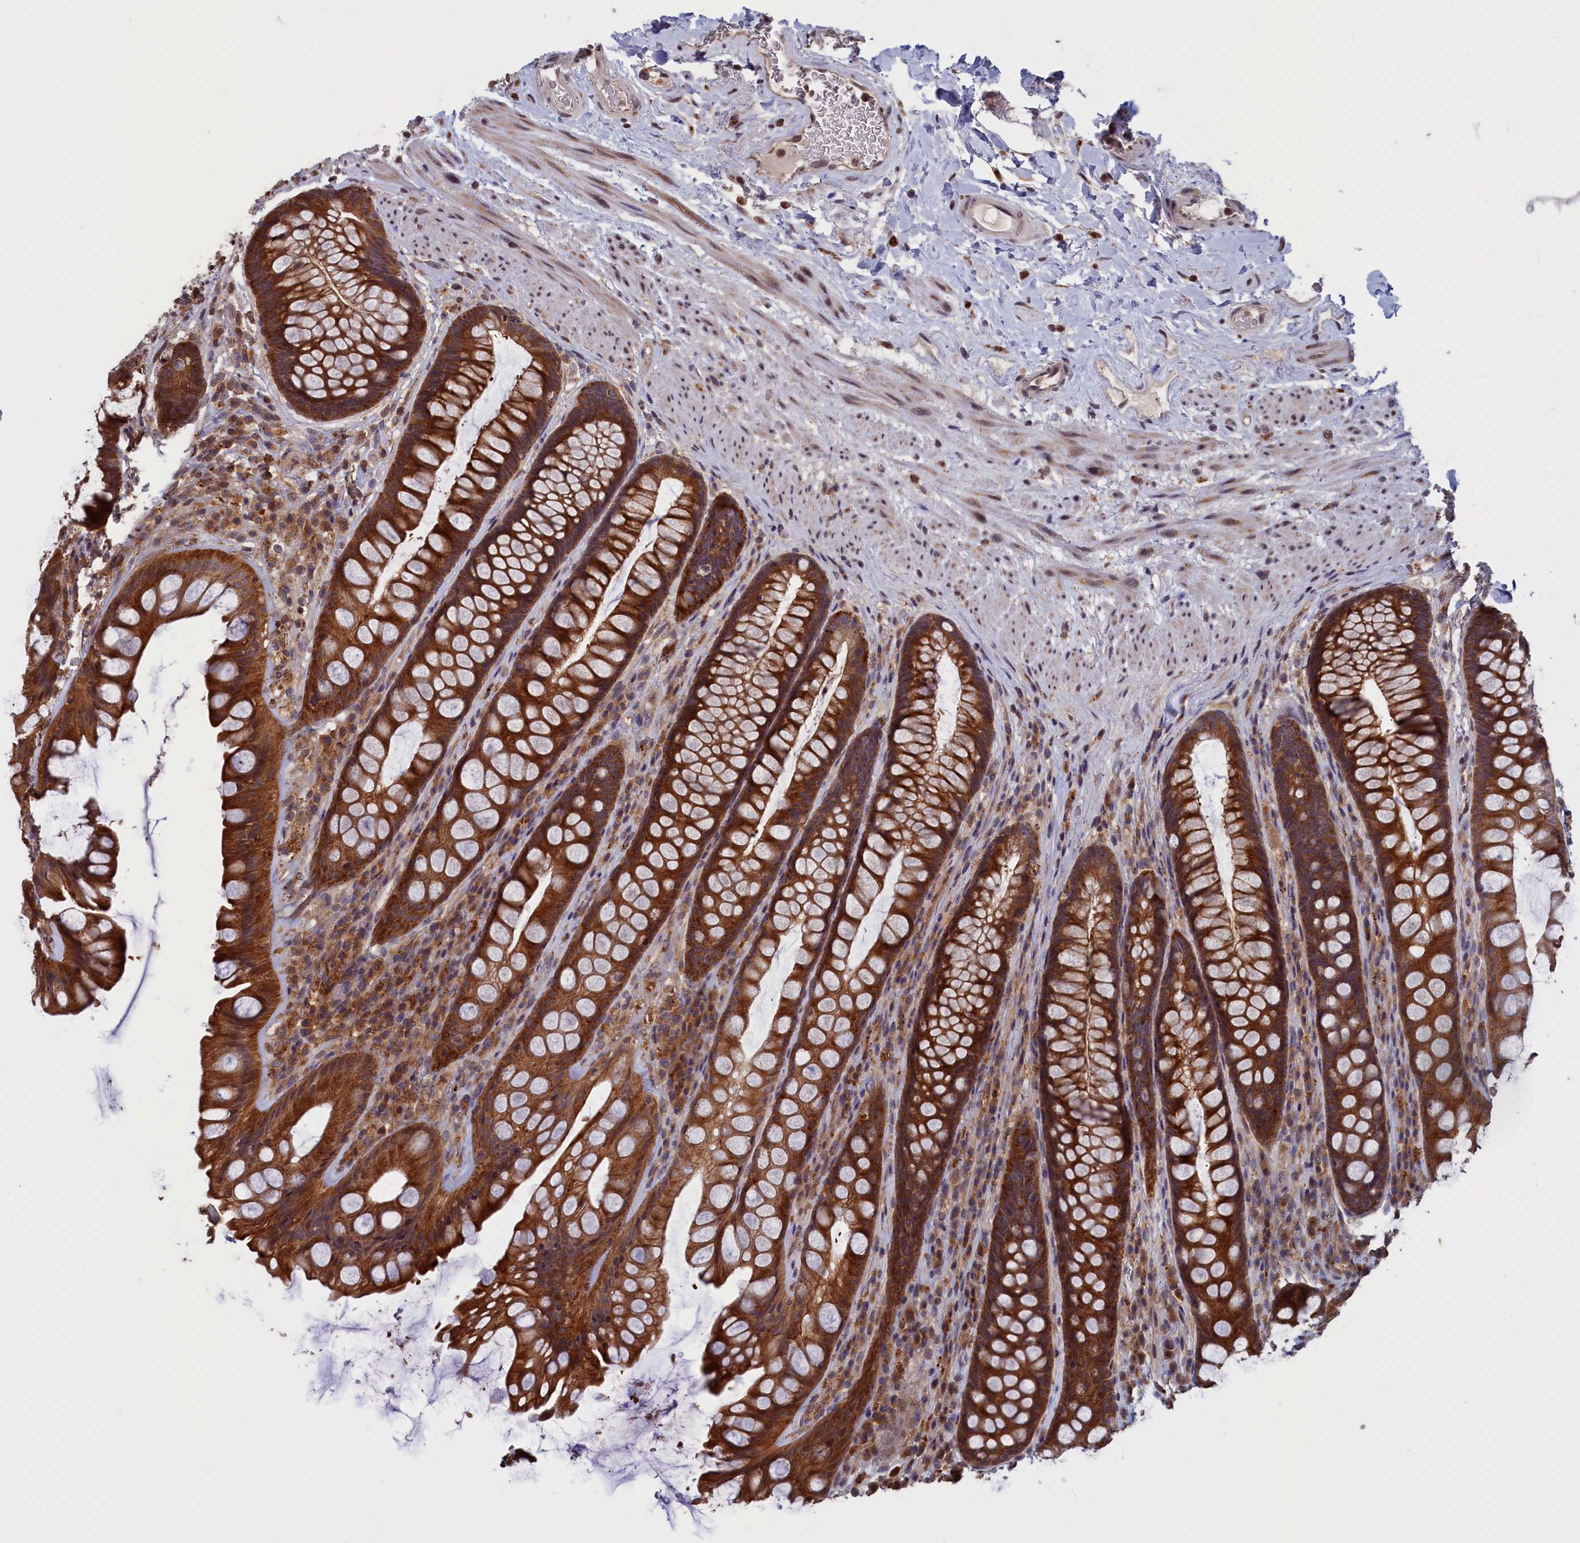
{"staining": {"intensity": "strong", "quantity": ">75%", "location": "cytoplasmic/membranous"}, "tissue": "rectum", "cell_type": "Glandular cells", "image_type": "normal", "snomed": [{"axis": "morphology", "description": "Normal tissue, NOS"}, {"axis": "topography", "description": "Rectum"}], "caption": "Strong cytoplasmic/membranous protein positivity is appreciated in about >75% of glandular cells in rectum. (Stains: DAB (3,3'-diaminobenzidine) in brown, nuclei in blue, Microscopy: brightfield microscopy at high magnification).", "gene": "CACTIN", "patient": {"sex": "male", "age": 74}}